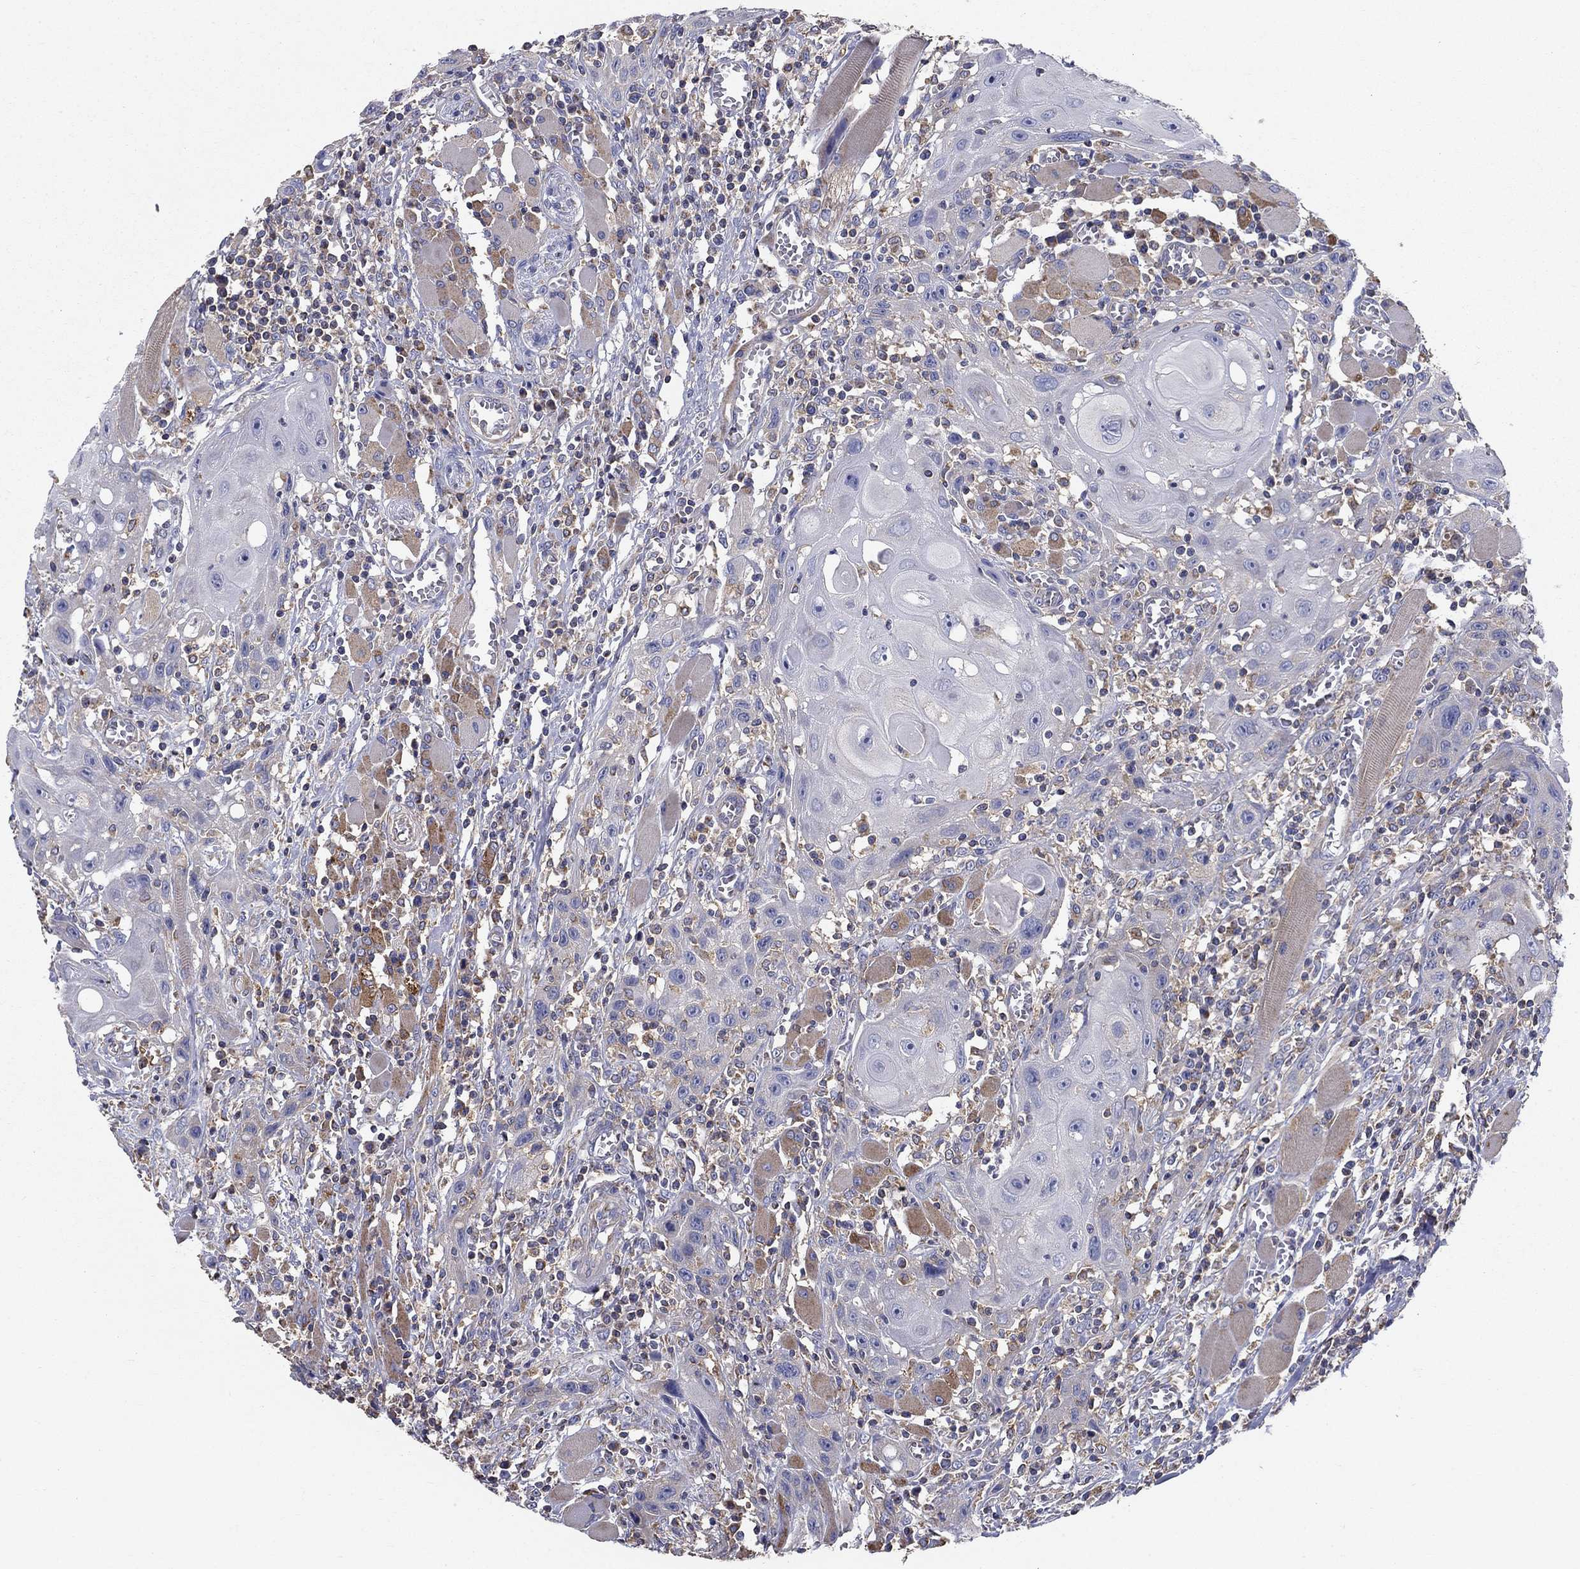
{"staining": {"intensity": "moderate", "quantity": "<25%", "location": "cytoplasmic/membranous"}, "tissue": "head and neck cancer", "cell_type": "Tumor cells", "image_type": "cancer", "snomed": [{"axis": "morphology", "description": "Normal tissue, NOS"}, {"axis": "morphology", "description": "Squamous cell carcinoma, NOS"}, {"axis": "topography", "description": "Oral tissue"}, {"axis": "topography", "description": "Head-Neck"}], "caption": "Immunohistochemistry (IHC) of human head and neck squamous cell carcinoma demonstrates low levels of moderate cytoplasmic/membranous positivity in approximately <25% of tumor cells.", "gene": "NME5", "patient": {"sex": "male", "age": 71}}